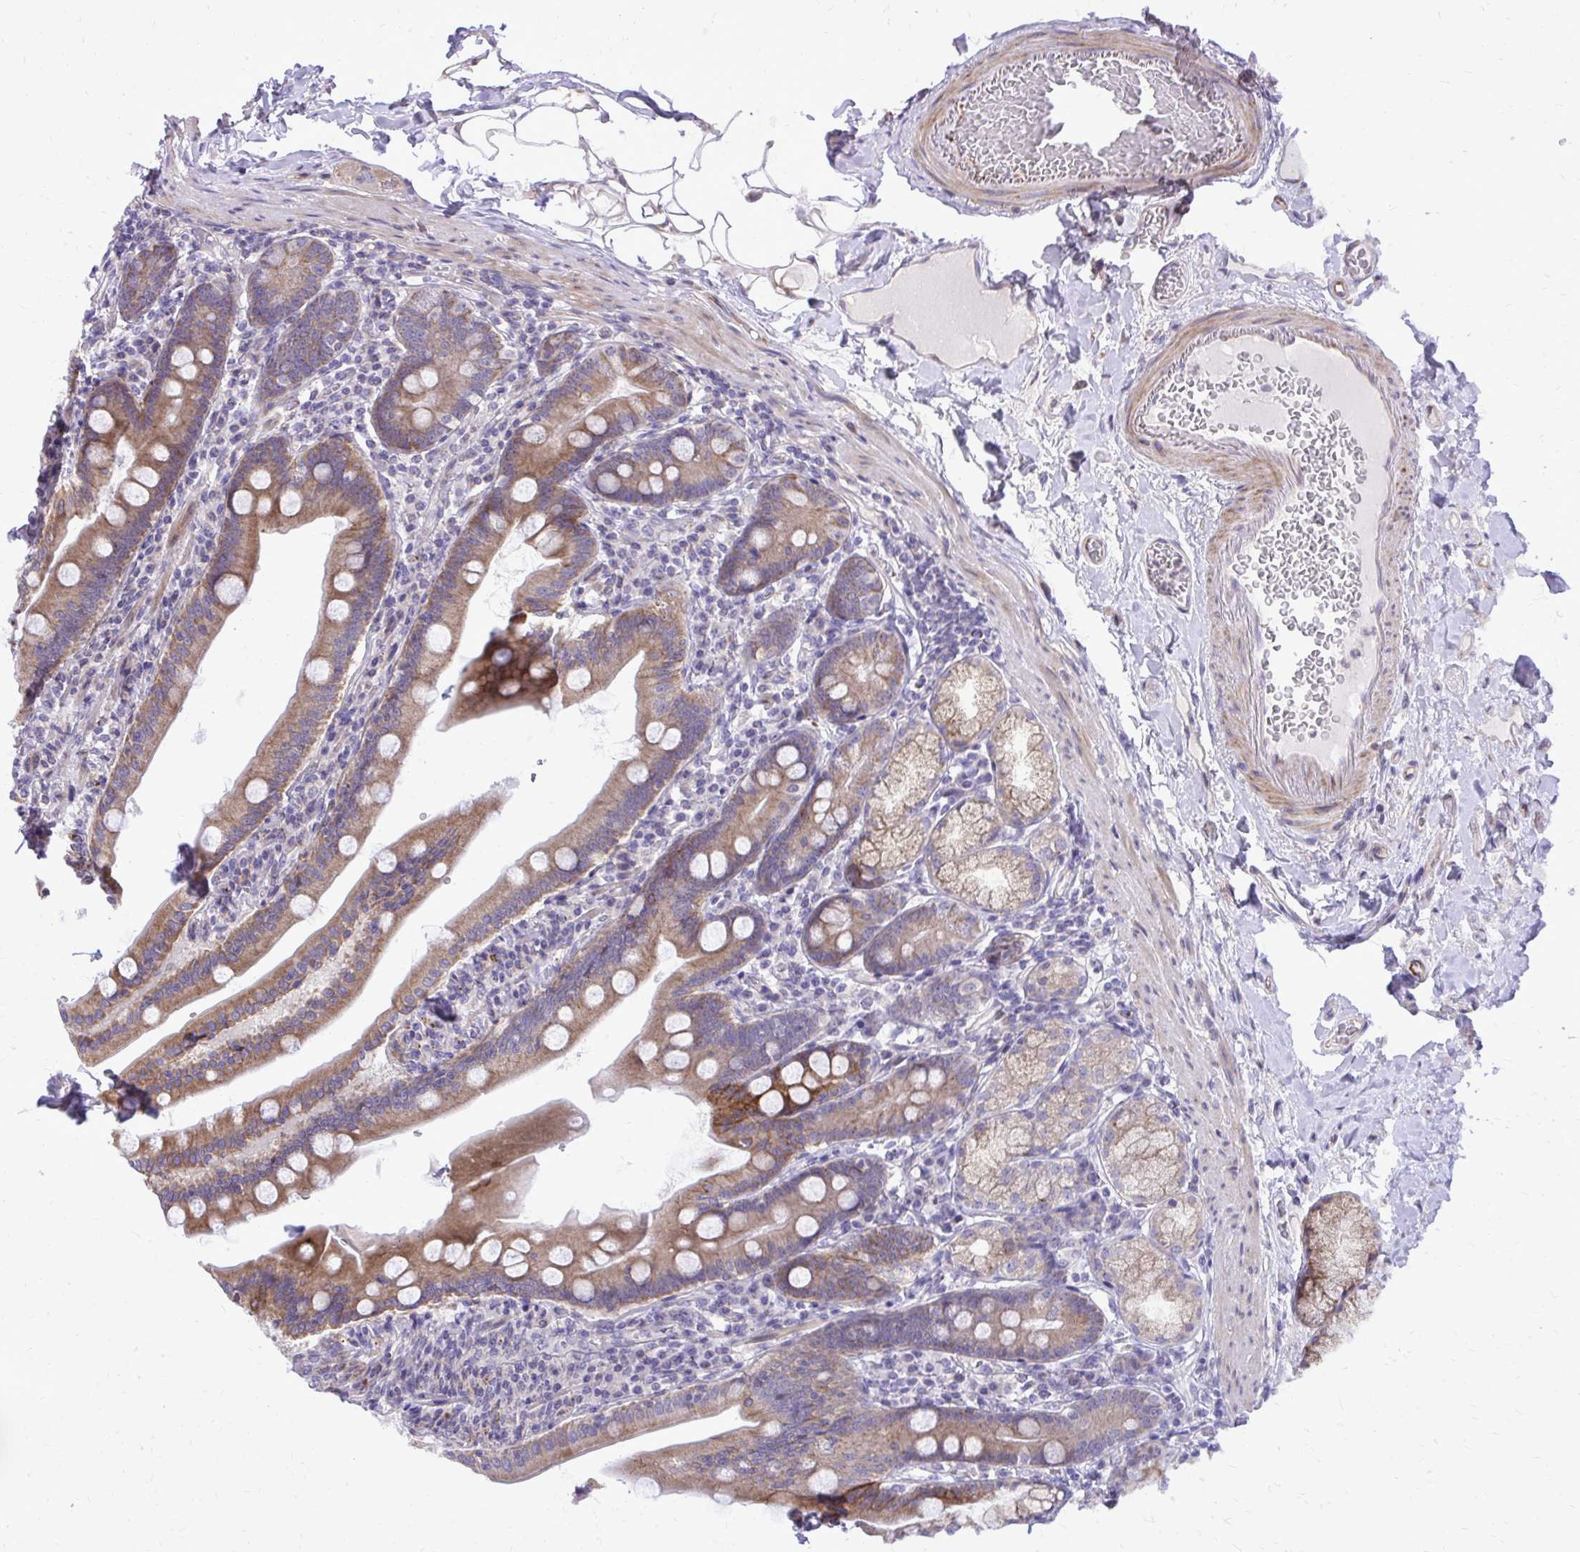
{"staining": {"intensity": "moderate", "quantity": ">75%", "location": "cytoplasmic/membranous"}, "tissue": "duodenum", "cell_type": "Glandular cells", "image_type": "normal", "snomed": [{"axis": "morphology", "description": "Normal tissue, NOS"}, {"axis": "topography", "description": "Duodenum"}], "caption": "An immunohistochemistry micrograph of benign tissue is shown. Protein staining in brown highlights moderate cytoplasmic/membranous positivity in duodenum within glandular cells. (DAB (3,3'-diaminobenzidine) IHC with brightfield microscopy, high magnification).", "gene": "ABCC3", "patient": {"sex": "female", "age": 67}}